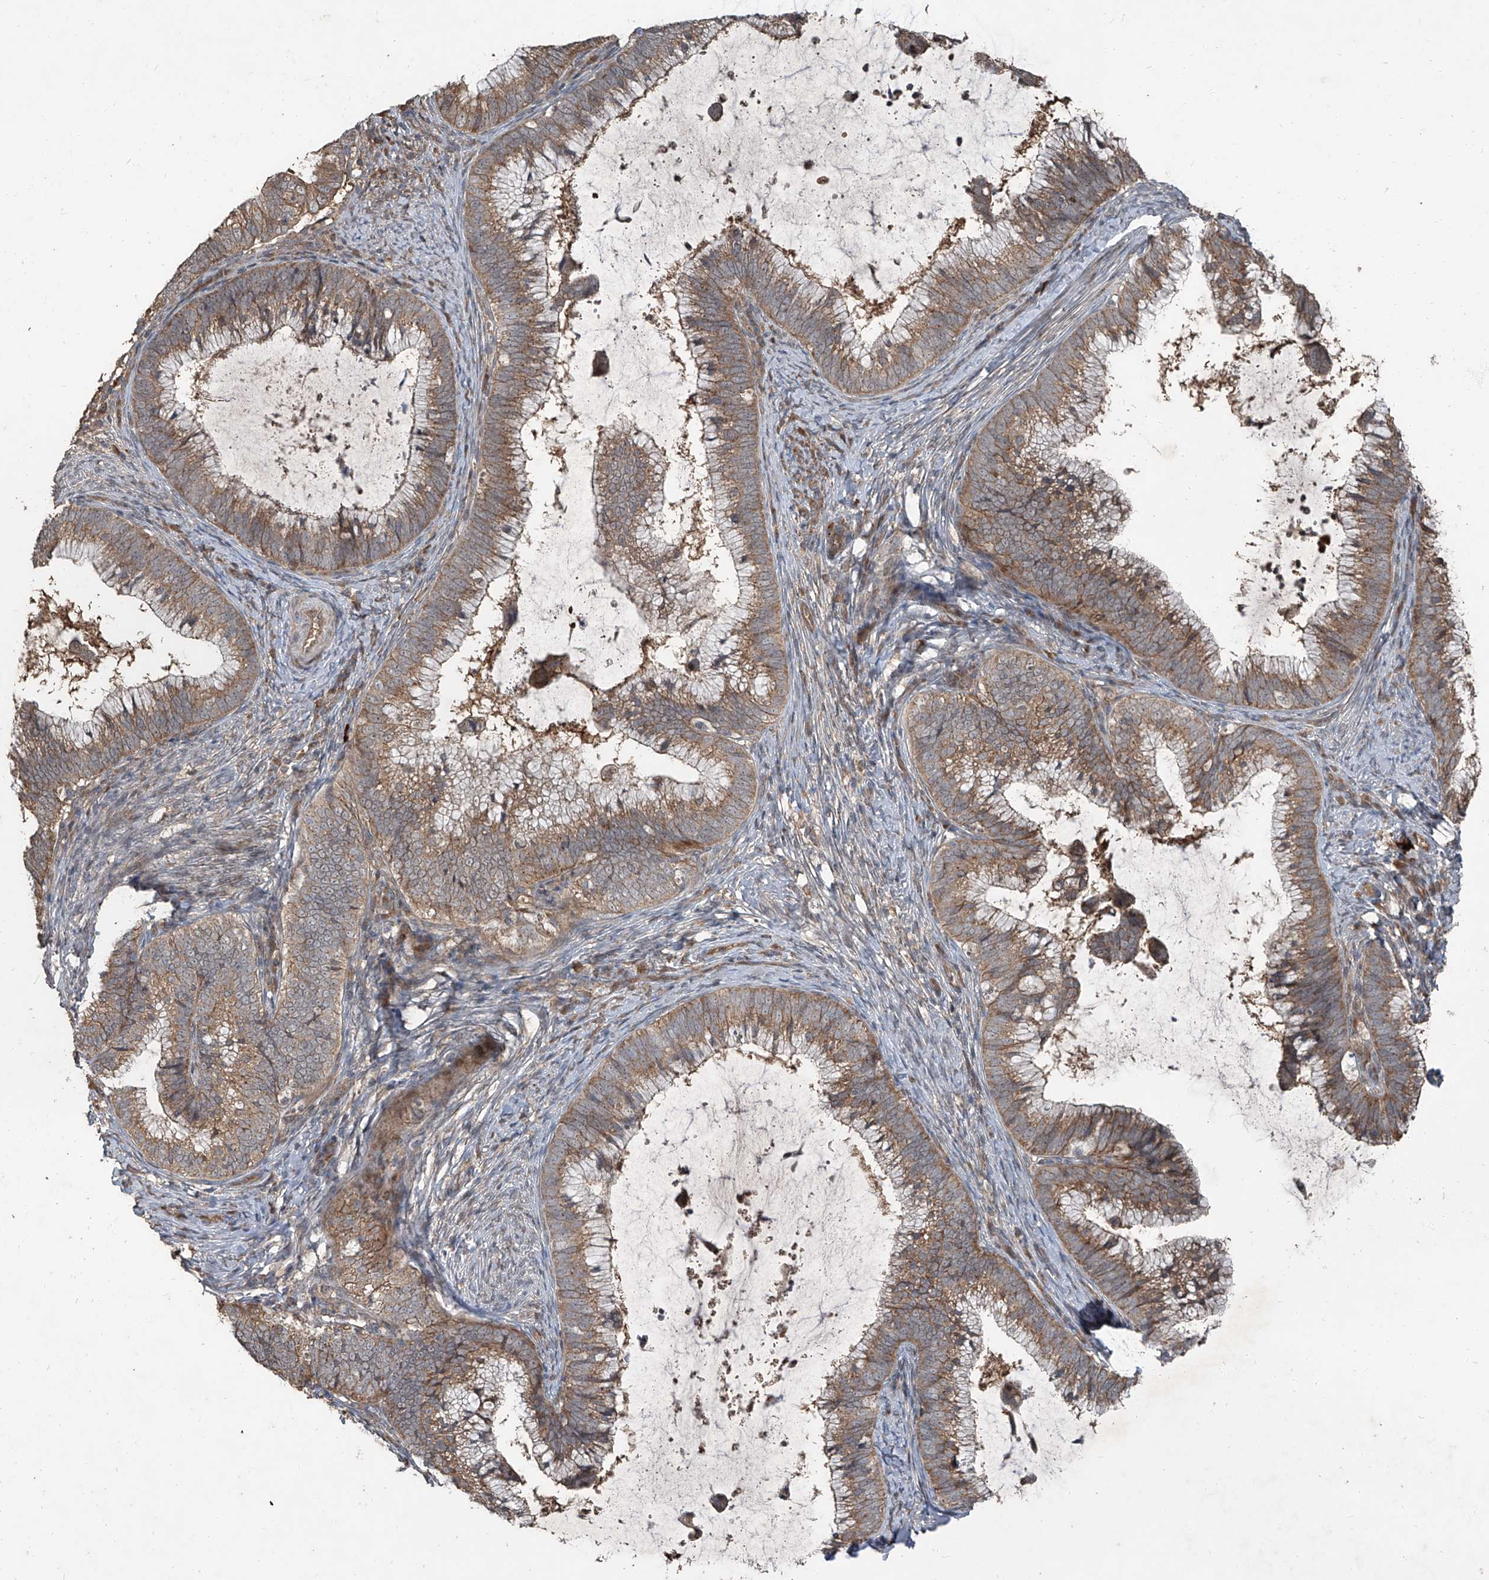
{"staining": {"intensity": "moderate", "quantity": ">75%", "location": "cytoplasmic/membranous"}, "tissue": "cervical cancer", "cell_type": "Tumor cells", "image_type": "cancer", "snomed": [{"axis": "morphology", "description": "Adenocarcinoma, NOS"}, {"axis": "topography", "description": "Cervix"}], "caption": "Cervical adenocarcinoma stained with IHC exhibits moderate cytoplasmic/membranous expression in approximately >75% of tumor cells.", "gene": "CCN1", "patient": {"sex": "female", "age": 36}}